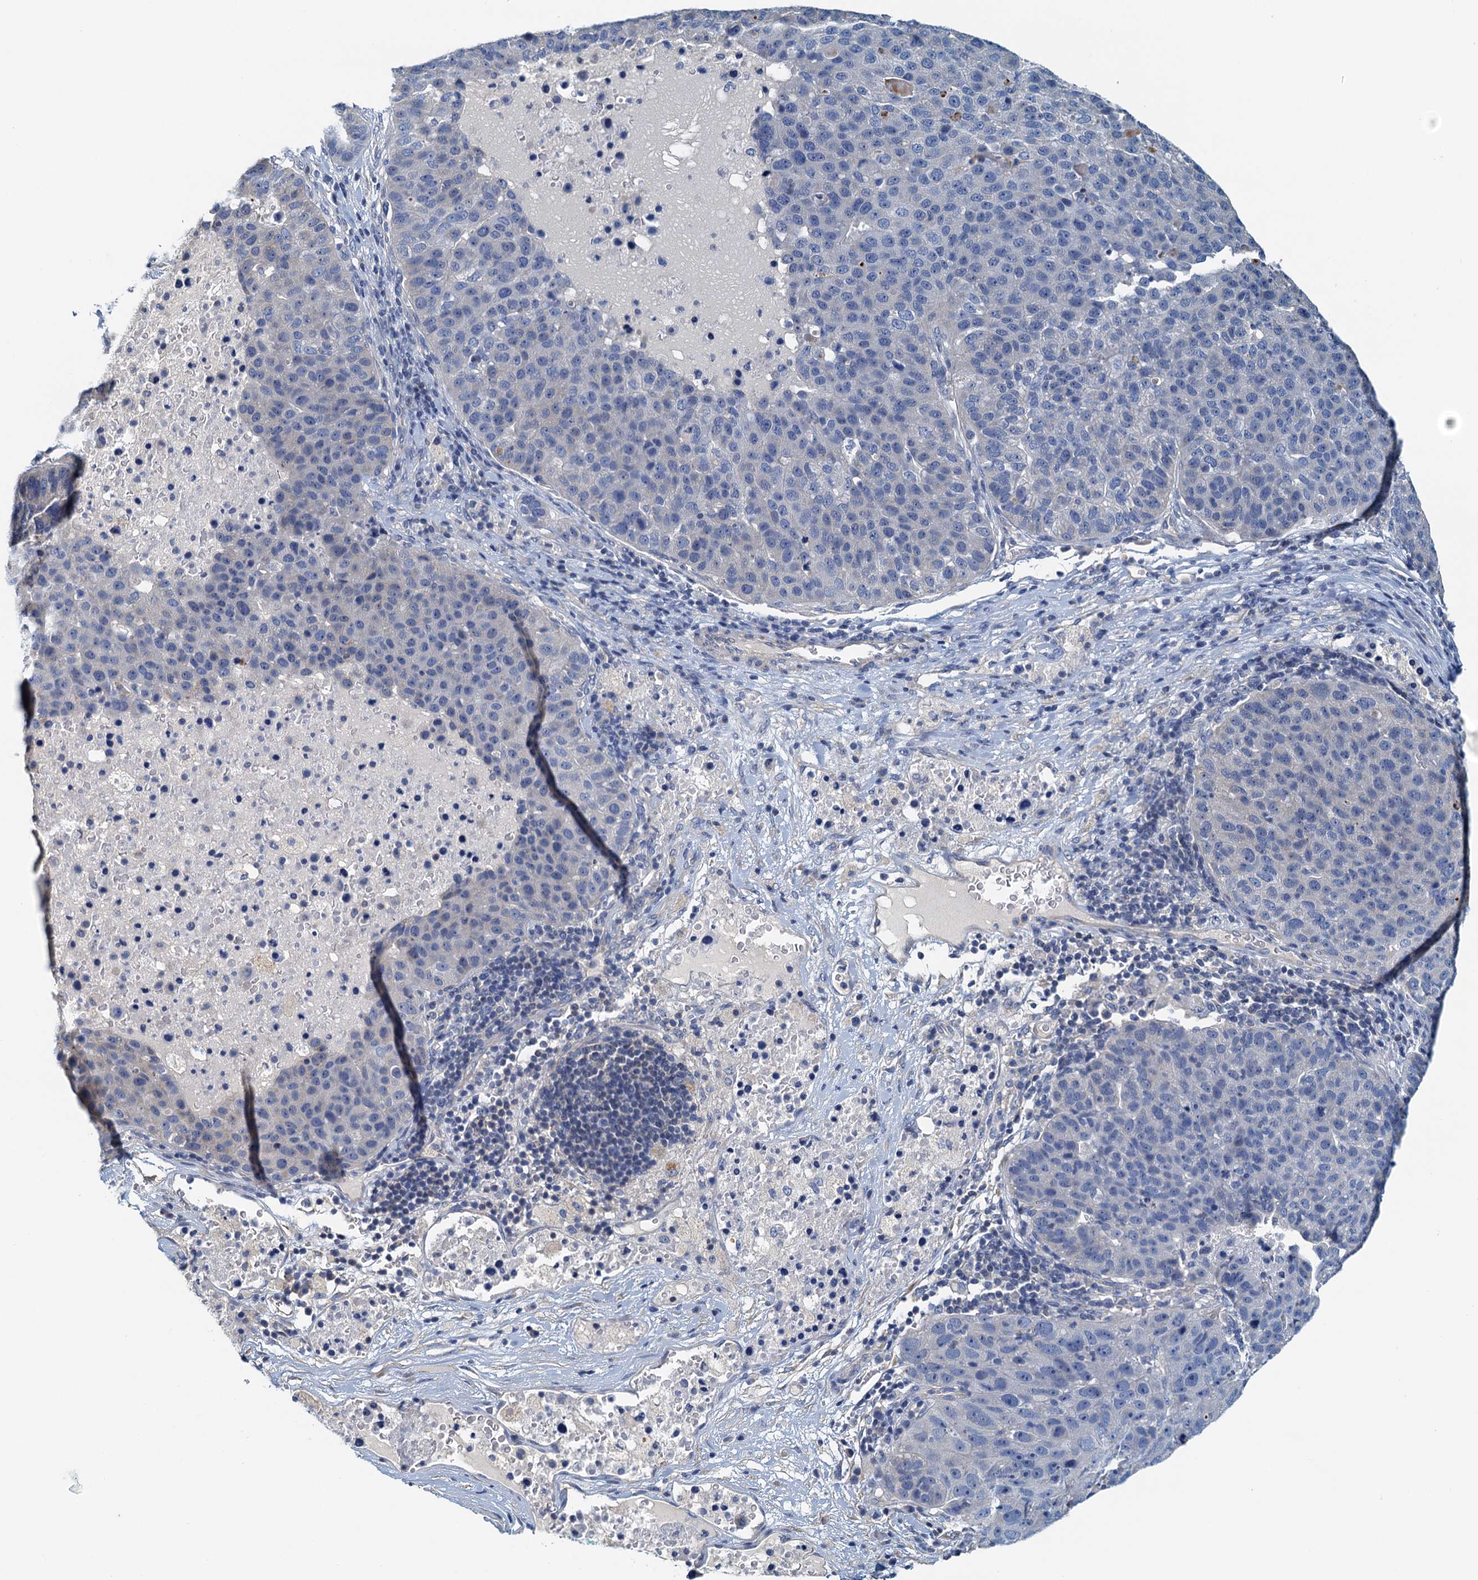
{"staining": {"intensity": "negative", "quantity": "none", "location": "none"}, "tissue": "pancreatic cancer", "cell_type": "Tumor cells", "image_type": "cancer", "snomed": [{"axis": "morphology", "description": "Adenocarcinoma, NOS"}, {"axis": "topography", "description": "Pancreas"}], "caption": "Human pancreatic adenocarcinoma stained for a protein using immunohistochemistry (IHC) demonstrates no positivity in tumor cells.", "gene": "DTD1", "patient": {"sex": "female", "age": 61}}